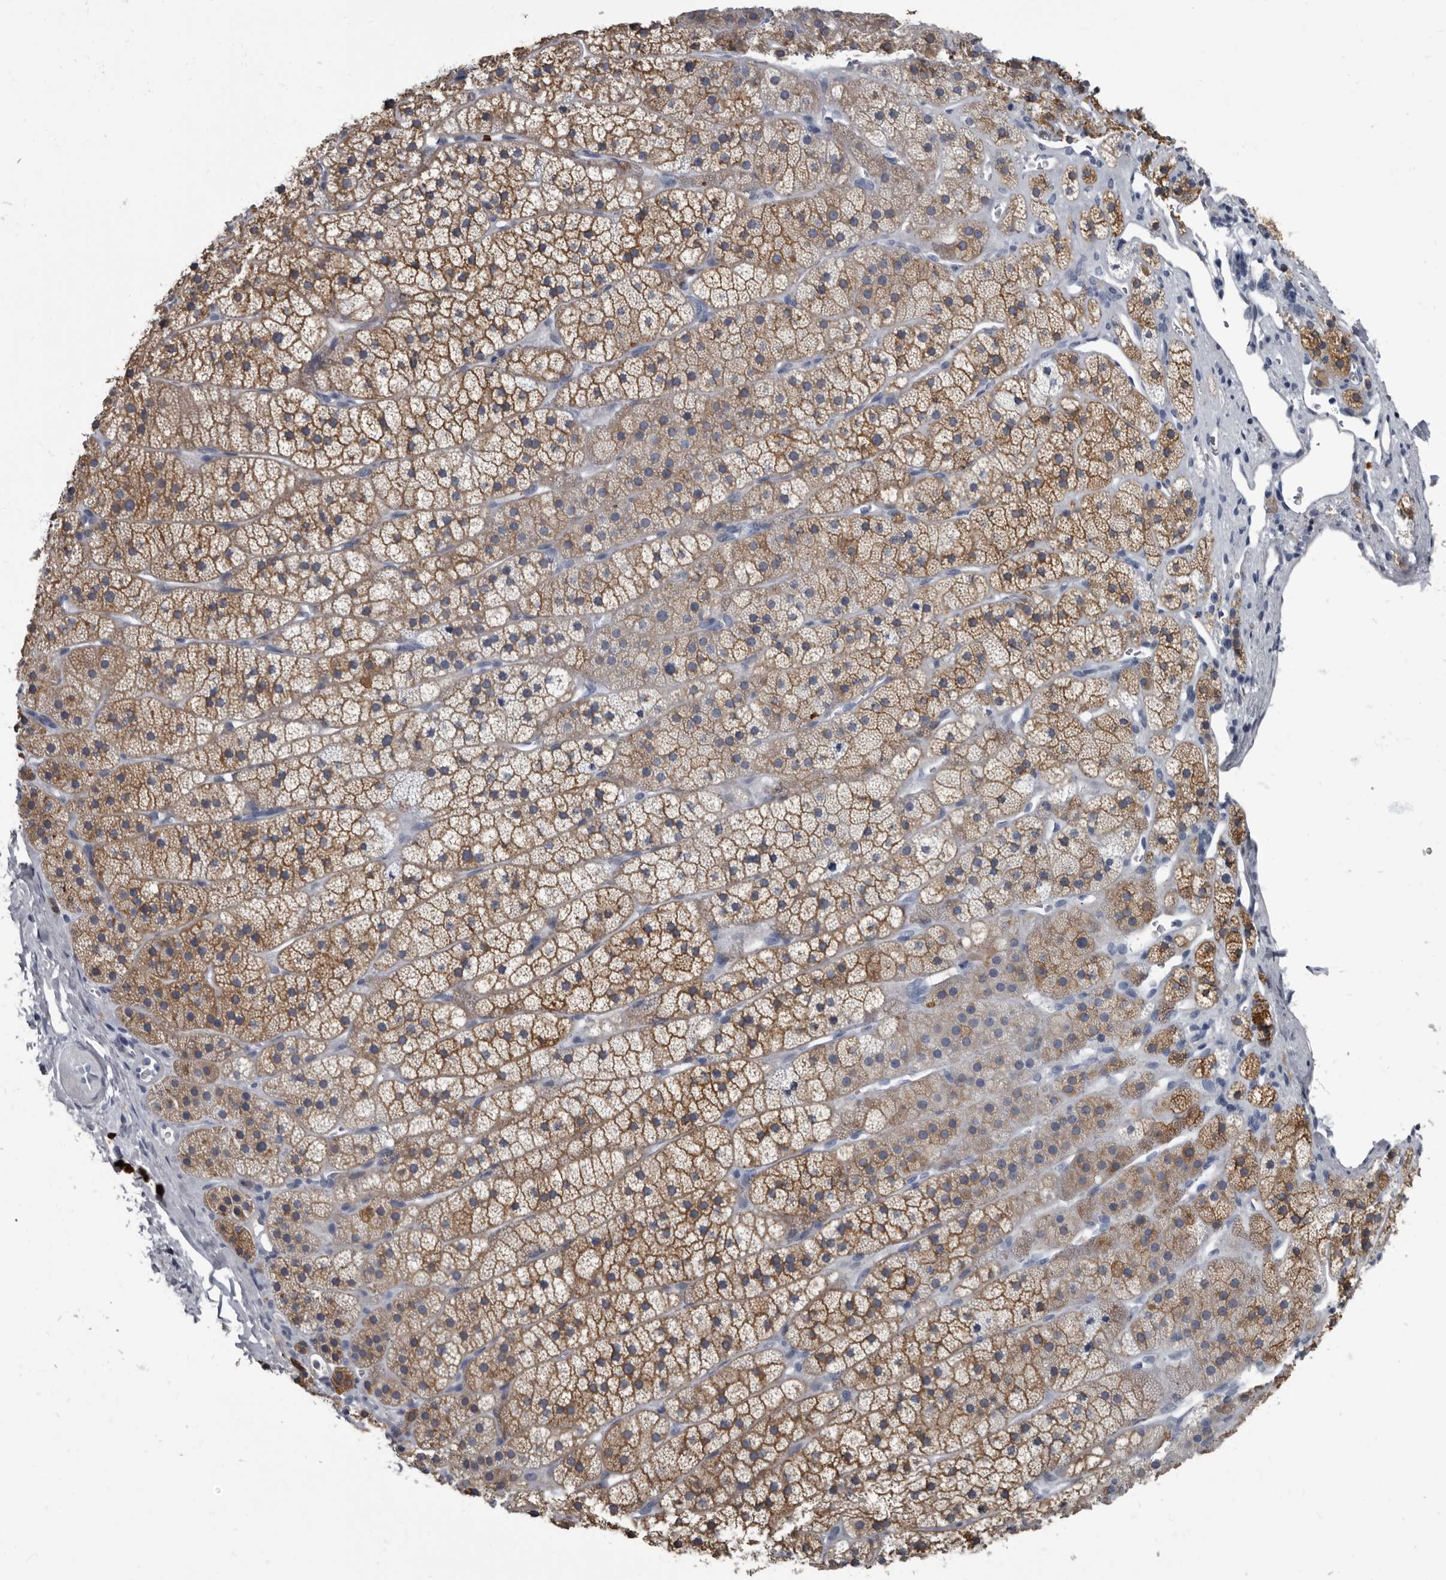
{"staining": {"intensity": "moderate", "quantity": ">75%", "location": "cytoplasmic/membranous"}, "tissue": "adrenal gland", "cell_type": "Glandular cells", "image_type": "normal", "snomed": [{"axis": "morphology", "description": "Normal tissue, NOS"}, {"axis": "topography", "description": "Adrenal gland"}], "caption": "Adrenal gland stained for a protein reveals moderate cytoplasmic/membranous positivity in glandular cells. The staining was performed using DAB (3,3'-diaminobenzidine), with brown indicating positive protein expression. Nuclei are stained blue with hematoxylin.", "gene": "TPD52L1", "patient": {"sex": "female", "age": 44}}